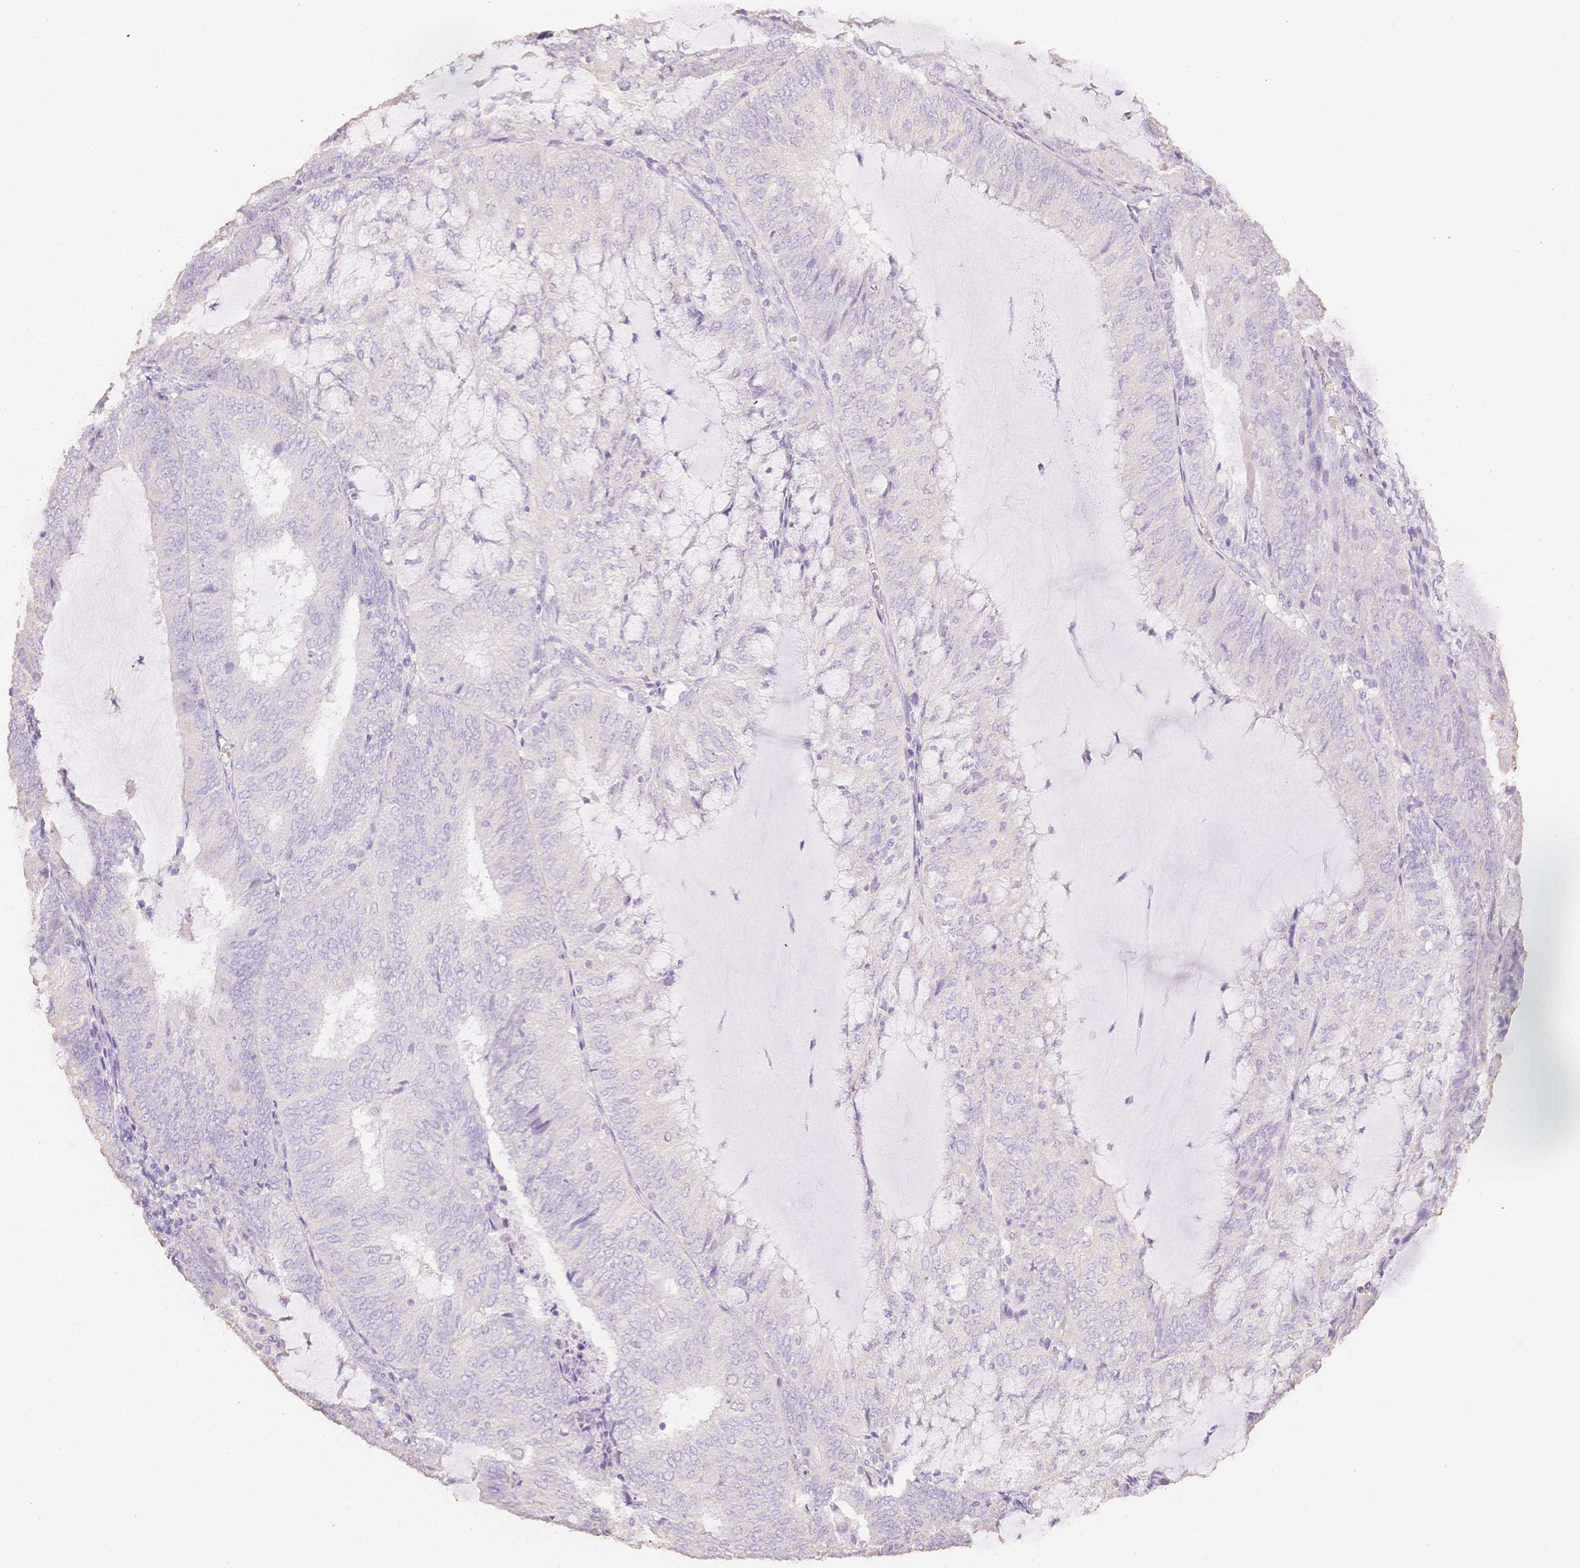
{"staining": {"intensity": "negative", "quantity": "none", "location": "none"}, "tissue": "endometrial cancer", "cell_type": "Tumor cells", "image_type": "cancer", "snomed": [{"axis": "morphology", "description": "Adenocarcinoma, NOS"}, {"axis": "topography", "description": "Endometrium"}], "caption": "This is a photomicrograph of immunohistochemistry (IHC) staining of adenocarcinoma (endometrial), which shows no positivity in tumor cells.", "gene": "MBOAT7", "patient": {"sex": "female", "age": 81}}